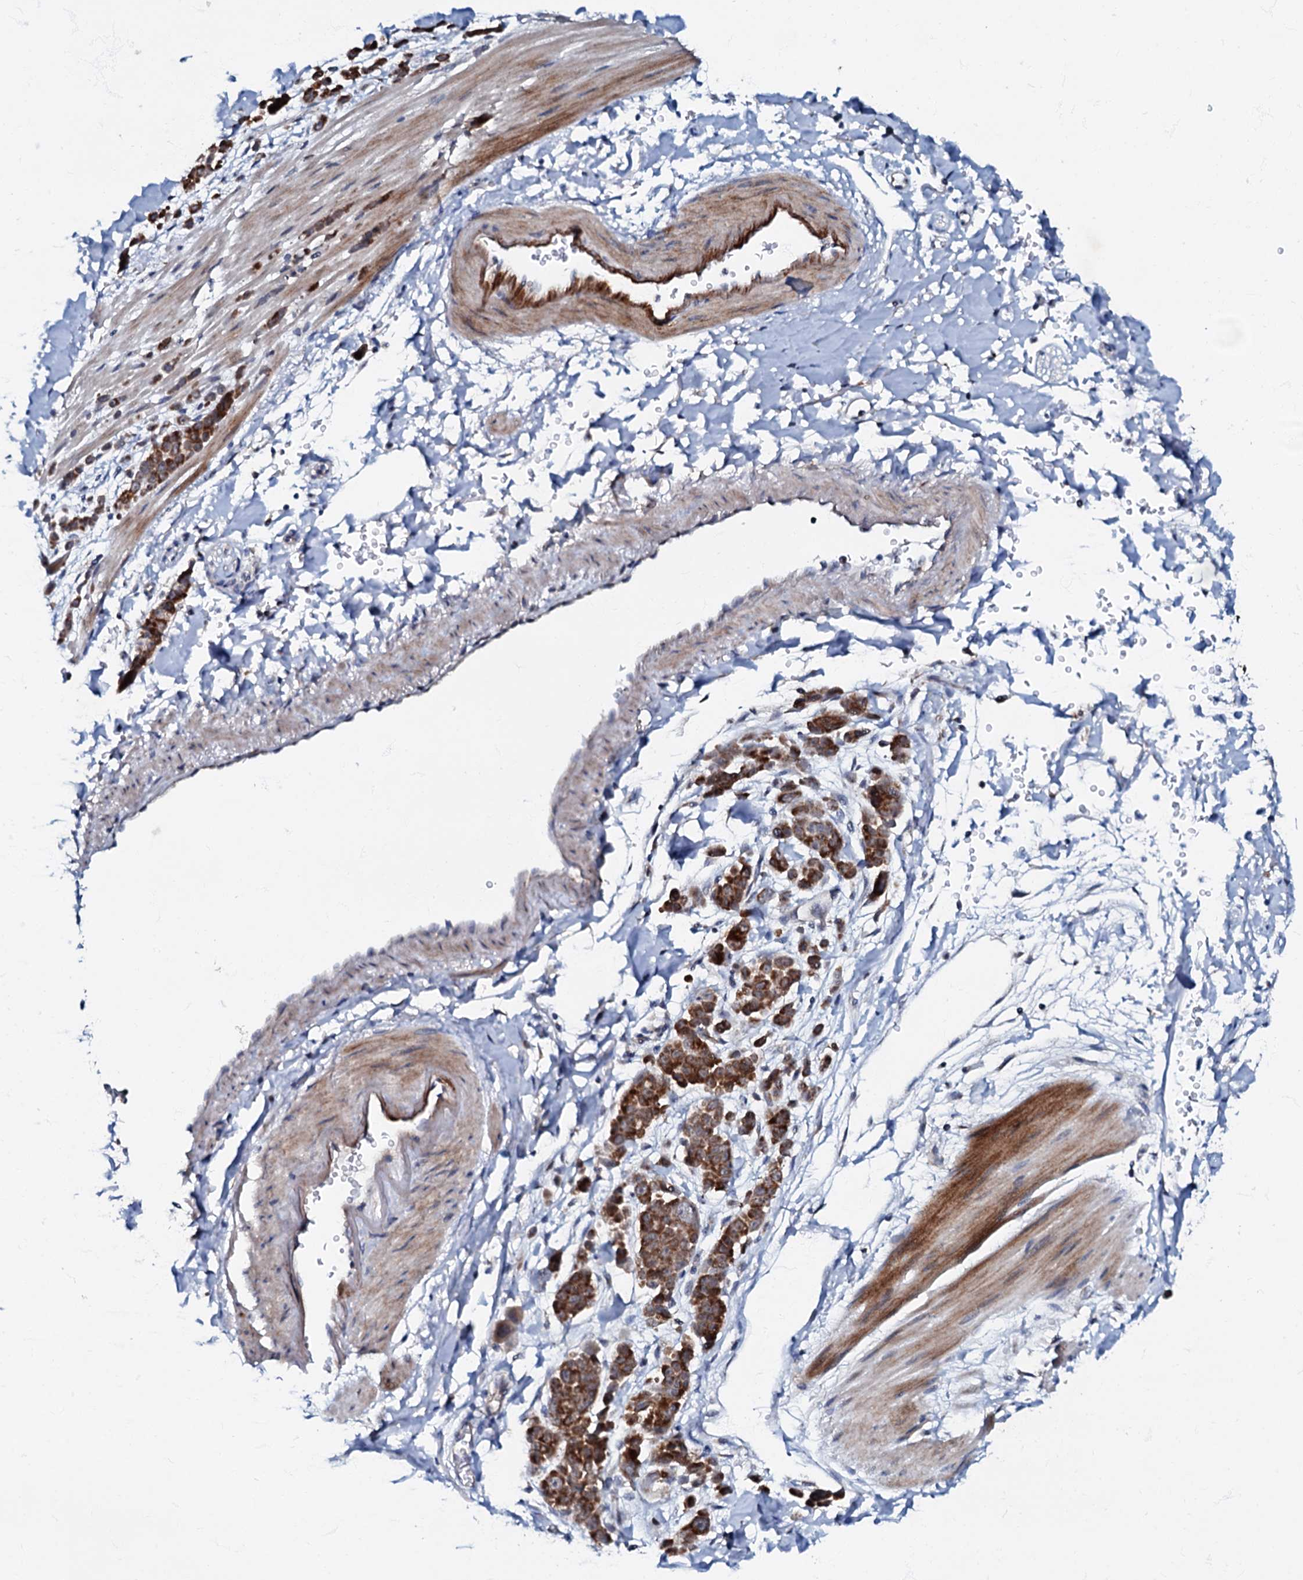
{"staining": {"intensity": "strong", "quantity": ">75%", "location": "cytoplasmic/membranous"}, "tissue": "pancreatic cancer", "cell_type": "Tumor cells", "image_type": "cancer", "snomed": [{"axis": "morphology", "description": "Normal tissue, NOS"}, {"axis": "morphology", "description": "Adenocarcinoma, NOS"}, {"axis": "topography", "description": "Pancreas"}], "caption": "A high-resolution image shows immunohistochemistry (IHC) staining of pancreatic adenocarcinoma, which reveals strong cytoplasmic/membranous positivity in approximately >75% of tumor cells.", "gene": "MRPL51", "patient": {"sex": "female", "age": 64}}